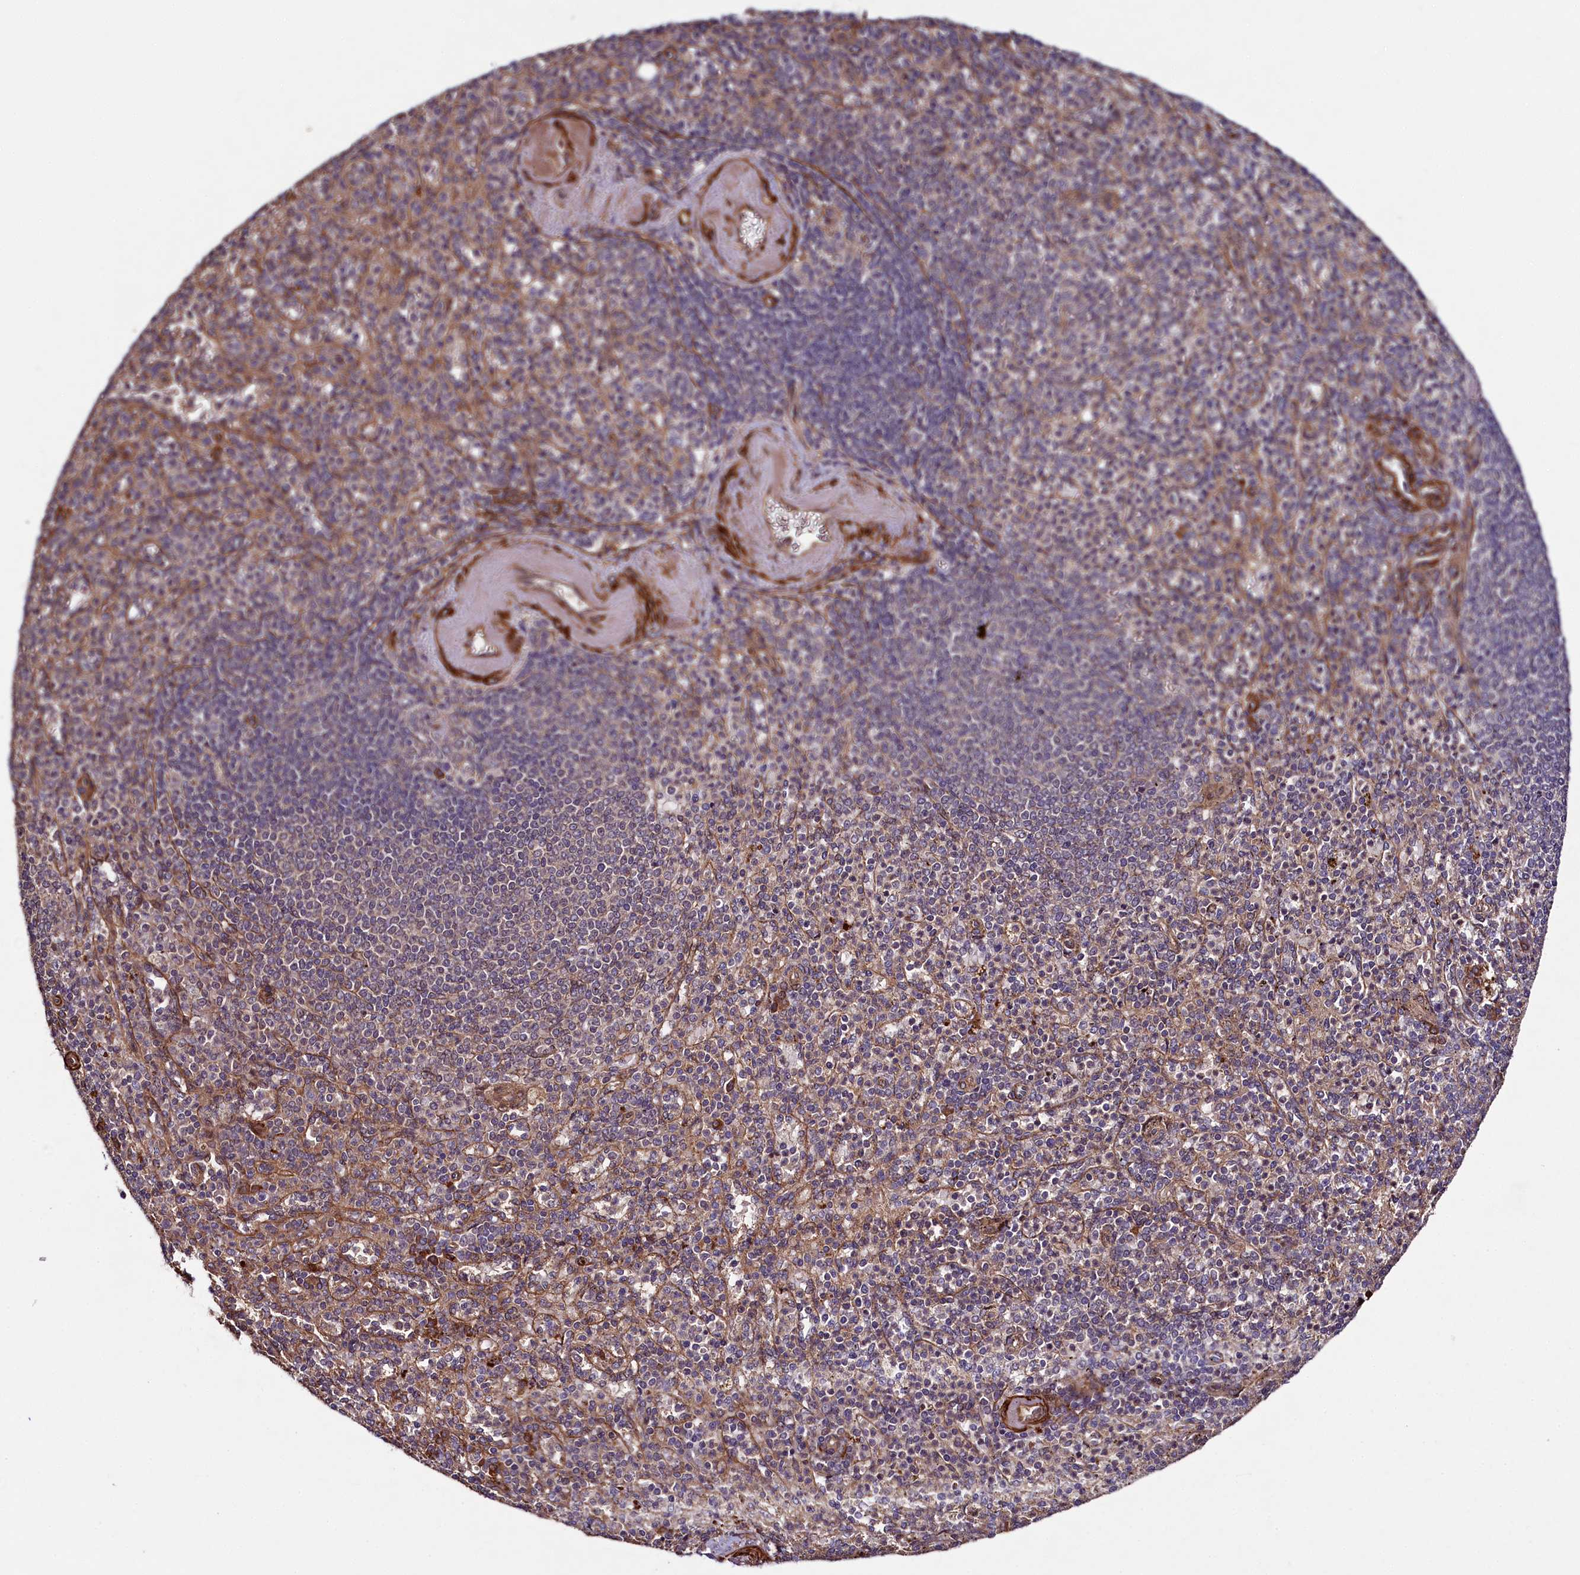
{"staining": {"intensity": "weak", "quantity": "25%-75%", "location": "cytoplasmic/membranous"}, "tissue": "spleen", "cell_type": "Cells in red pulp", "image_type": "normal", "snomed": [{"axis": "morphology", "description": "Normal tissue, NOS"}, {"axis": "topography", "description": "Spleen"}], "caption": "DAB (3,3'-diaminobenzidine) immunohistochemical staining of benign spleen exhibits weak cytoplasmic/membranous protein staining in approximately 25%-75% of cells in red pulp.", "gene": "CCDC102A", "patient": {"sex": "female", "age": 74}}